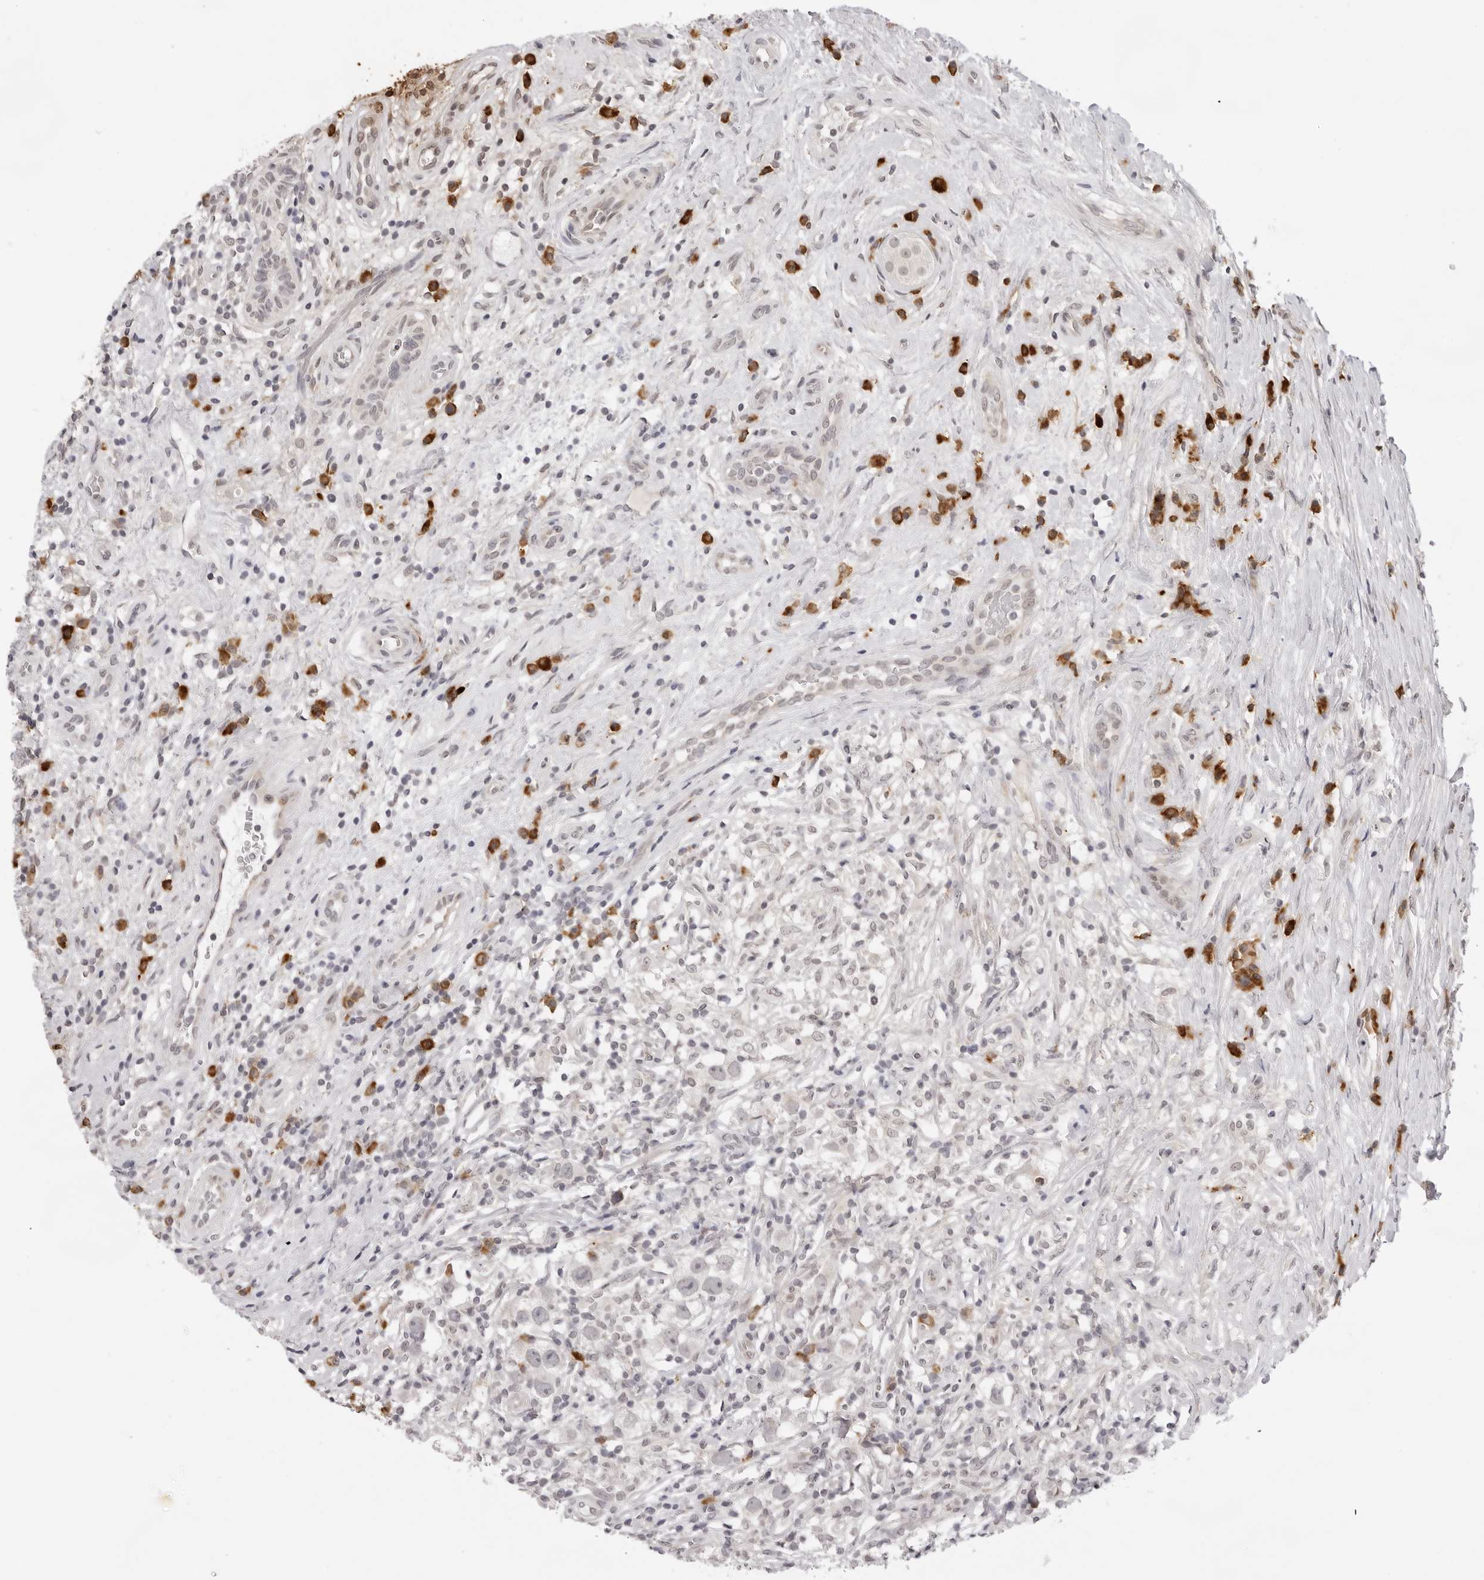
{"staining": {"intensity": "negative", "quantity": "none", "location": "none"}, "tissue": "testis cancer", "cell_type": "Tumor cells", "image_type": "cancer", "snomed": [{"axis": "morphology", "description": "Seminoma, NOS"}, {"axis": "topography", "description": "Testis"}], "caption": "Seminoma (testis) was stained to show a protein in brown. There is no significant expression in tumor cells. (DAB (3,3'-diaminobenzidine) IHC, high magnification).", "gene": "IL17RA", "patient": {"sex": "male", "age": 49}}